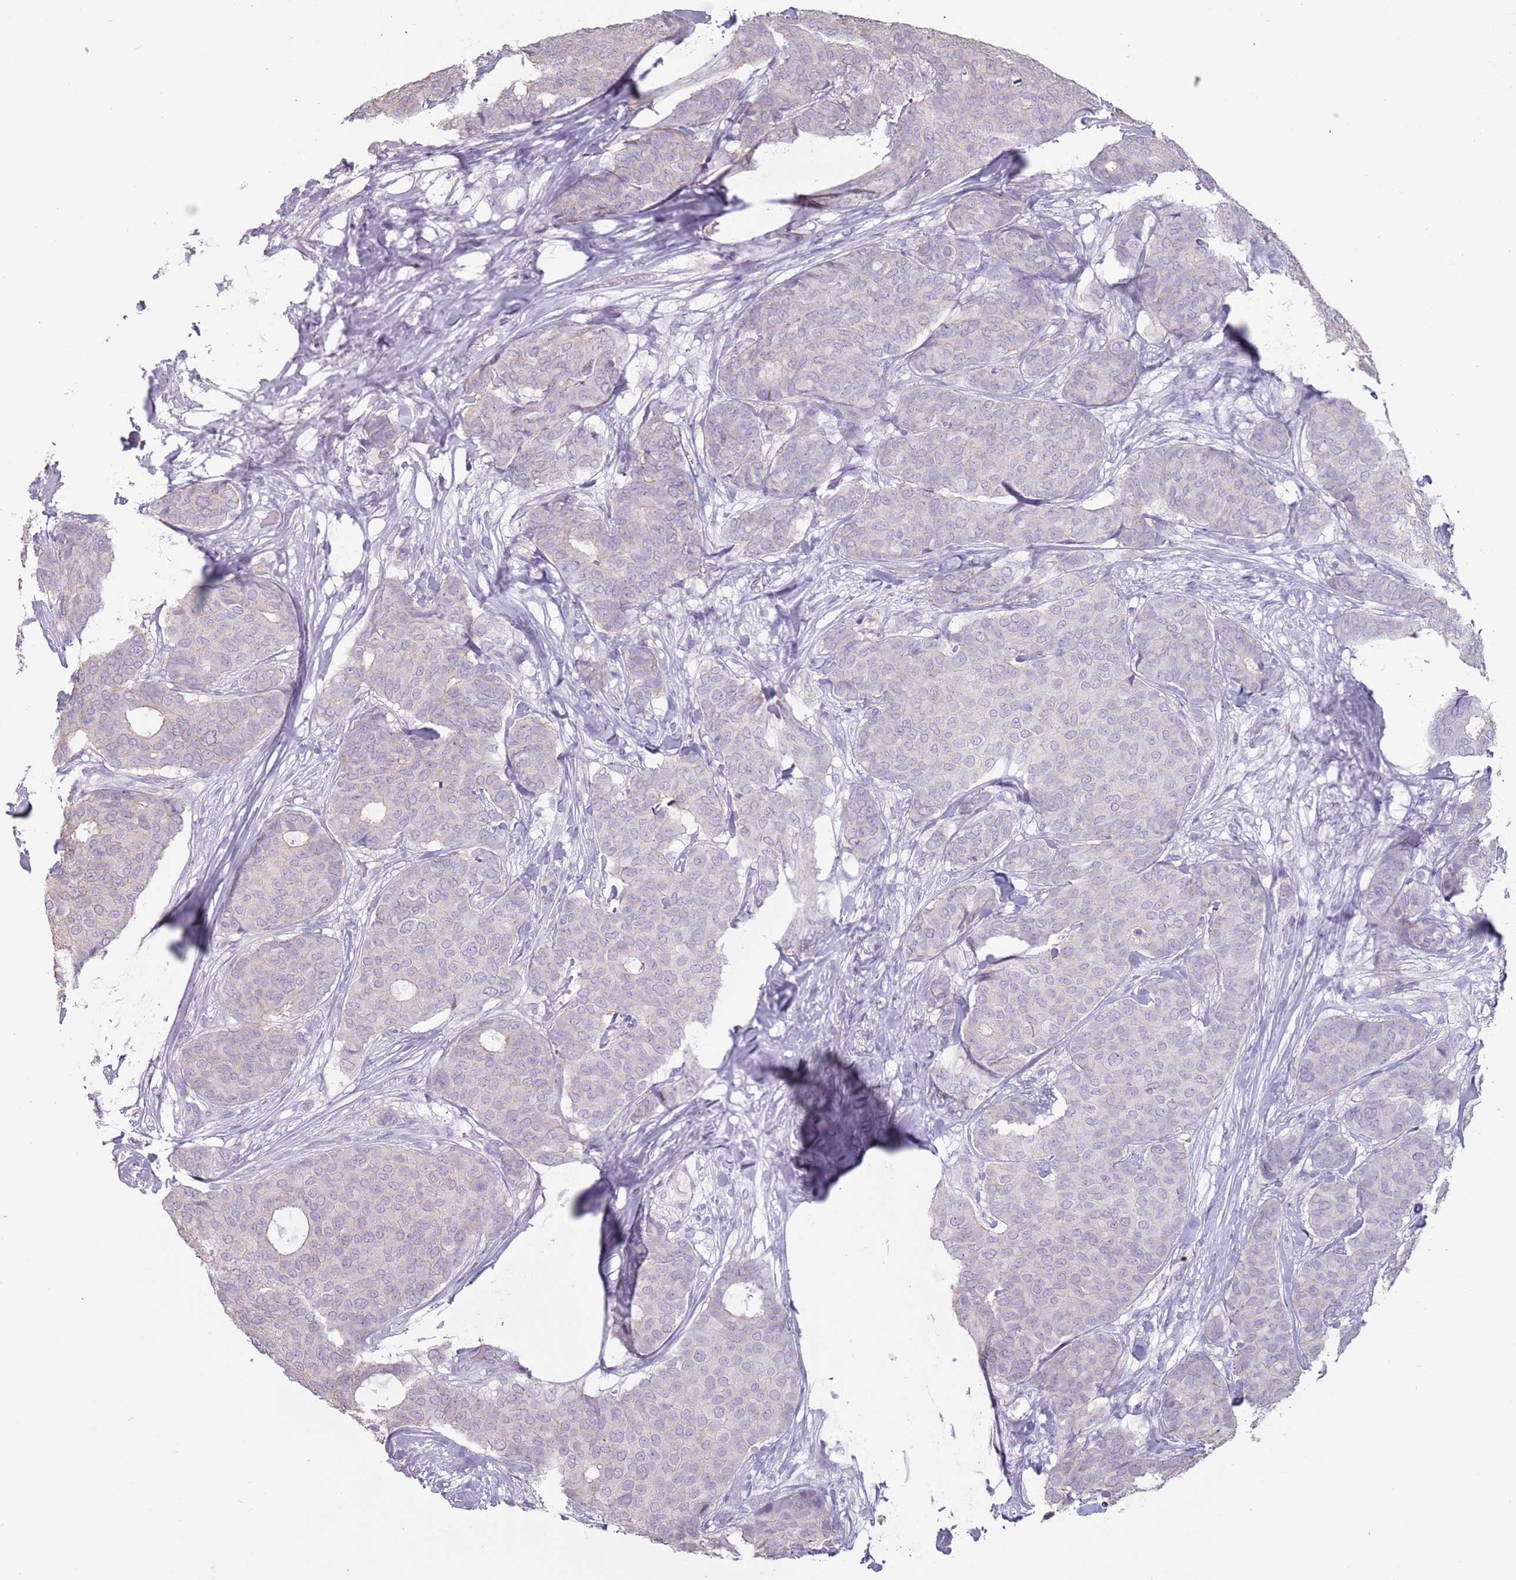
{"staining": {"intensity": "negative", "quantity": "none", "location": "none"}, "tissue": "breast cancer", "cell_type": "Tumor cells", "image_type": "cancer", "snomed": [{"axis": "morphology", "description": "Duct carcinoma"}, {"axis": "topography", "description": "Breast"}], "caption": "Immunohistochemistry (IHC) image of neoplastic tissue: human intraductal carcinoma (breast) stained with DAB (3,3'-diaminobenzidine) demonstrates no significant protein expression in tumor cells.", "gene": "STYK1", "patient": {"sex": "female", "age": 75}}